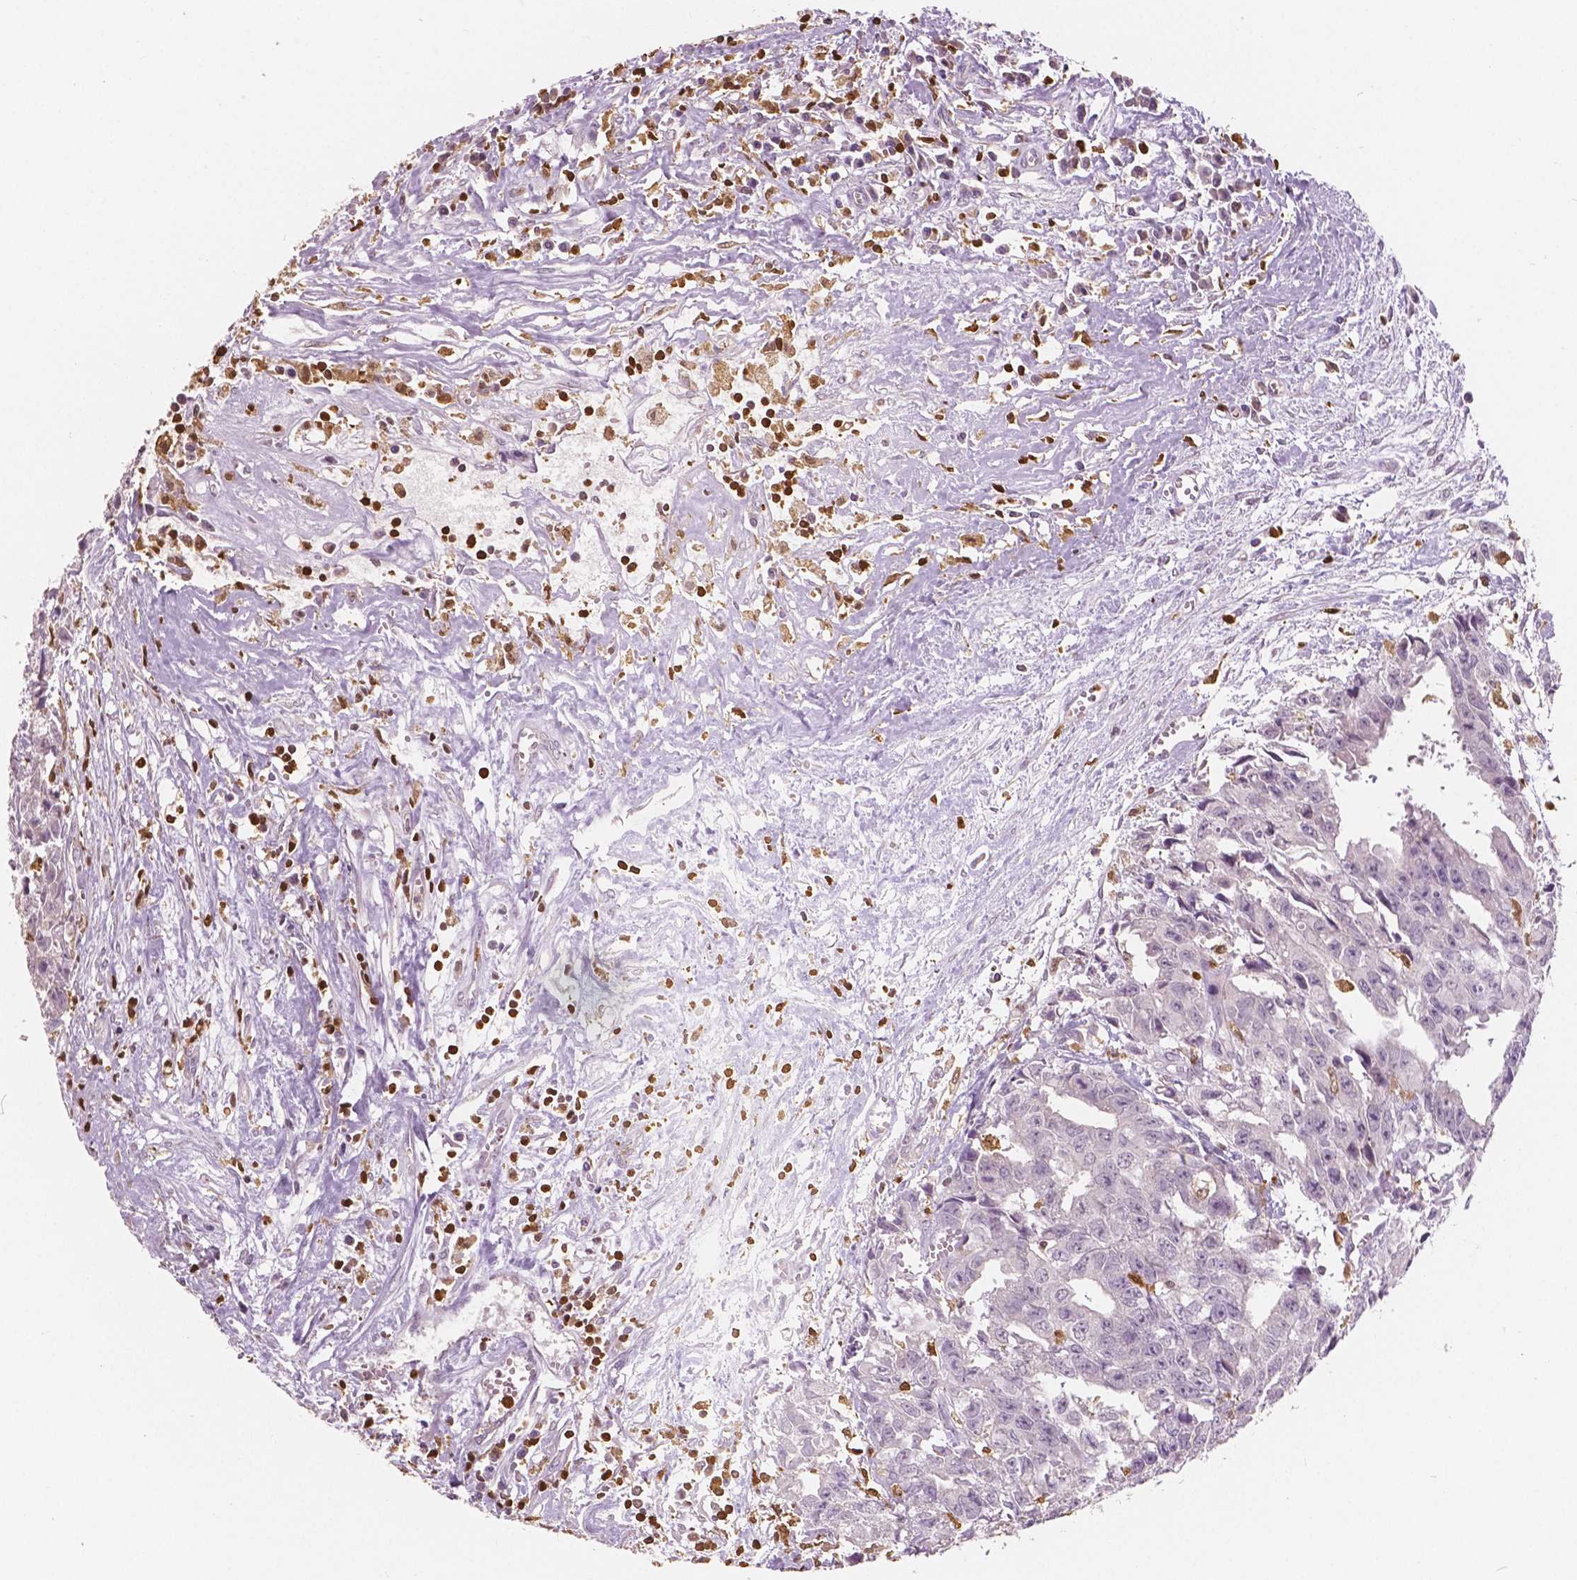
{"staining": {"intensity": "negative", "quantity": "none", "location": "none"}, "tissue": "testis cancer", "cell_type": "Tumor cells", "image_type": "cancer", "snomed": [{"axis": "morphology", "description": "Carcinoma, Embryonal, NOS"}, {"axis": "morphology", "description": "Teratoma, malignant, NOS"}, {"axis": "topography", "description": "Testis"}], "caption": "Tumor cells show no significant protein expression in testis cancer.", "gene": "S100A4", "patient": {"sex": "male", "age": 24}}